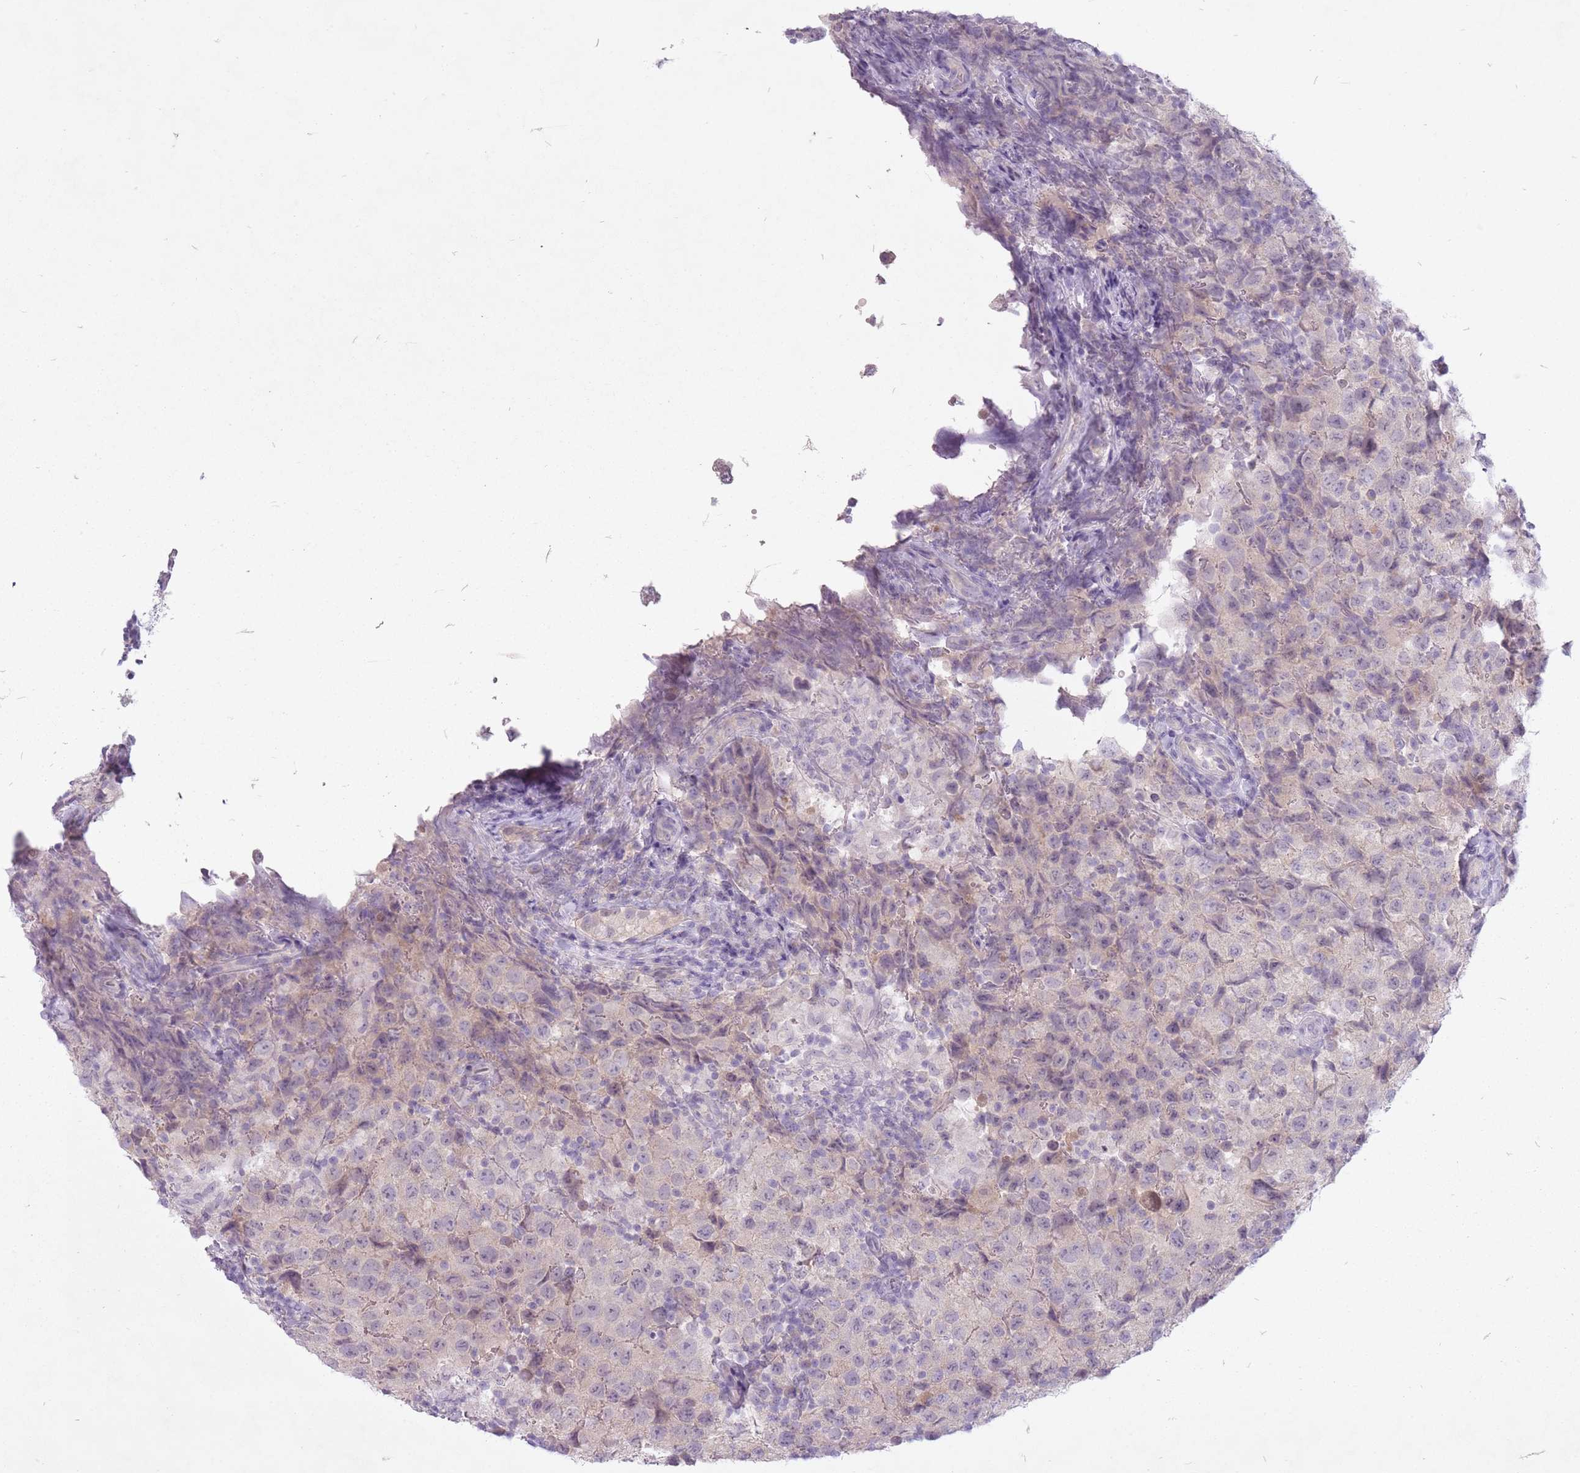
{"staining": {"intensity": "negative", "quantity": "none", "location": "none"}, "tissue": "testis cancer", "cell_type": "Tumor cells", "image_type": "cancer", "snomed": [{"axis": "morphology", "description": "Seminoma, NOS"}, {"axis": "morphology", "description": "Carcinoma, Embryonal, NOS"}, {"axis": "topography", "description": "Testis"}], "caption": "Immunohistochemical staining of human testis cancer shows no significant expression in tumor cells.", "gene": "FAM43B", "patient": {"sex": "male", "age": 41}}